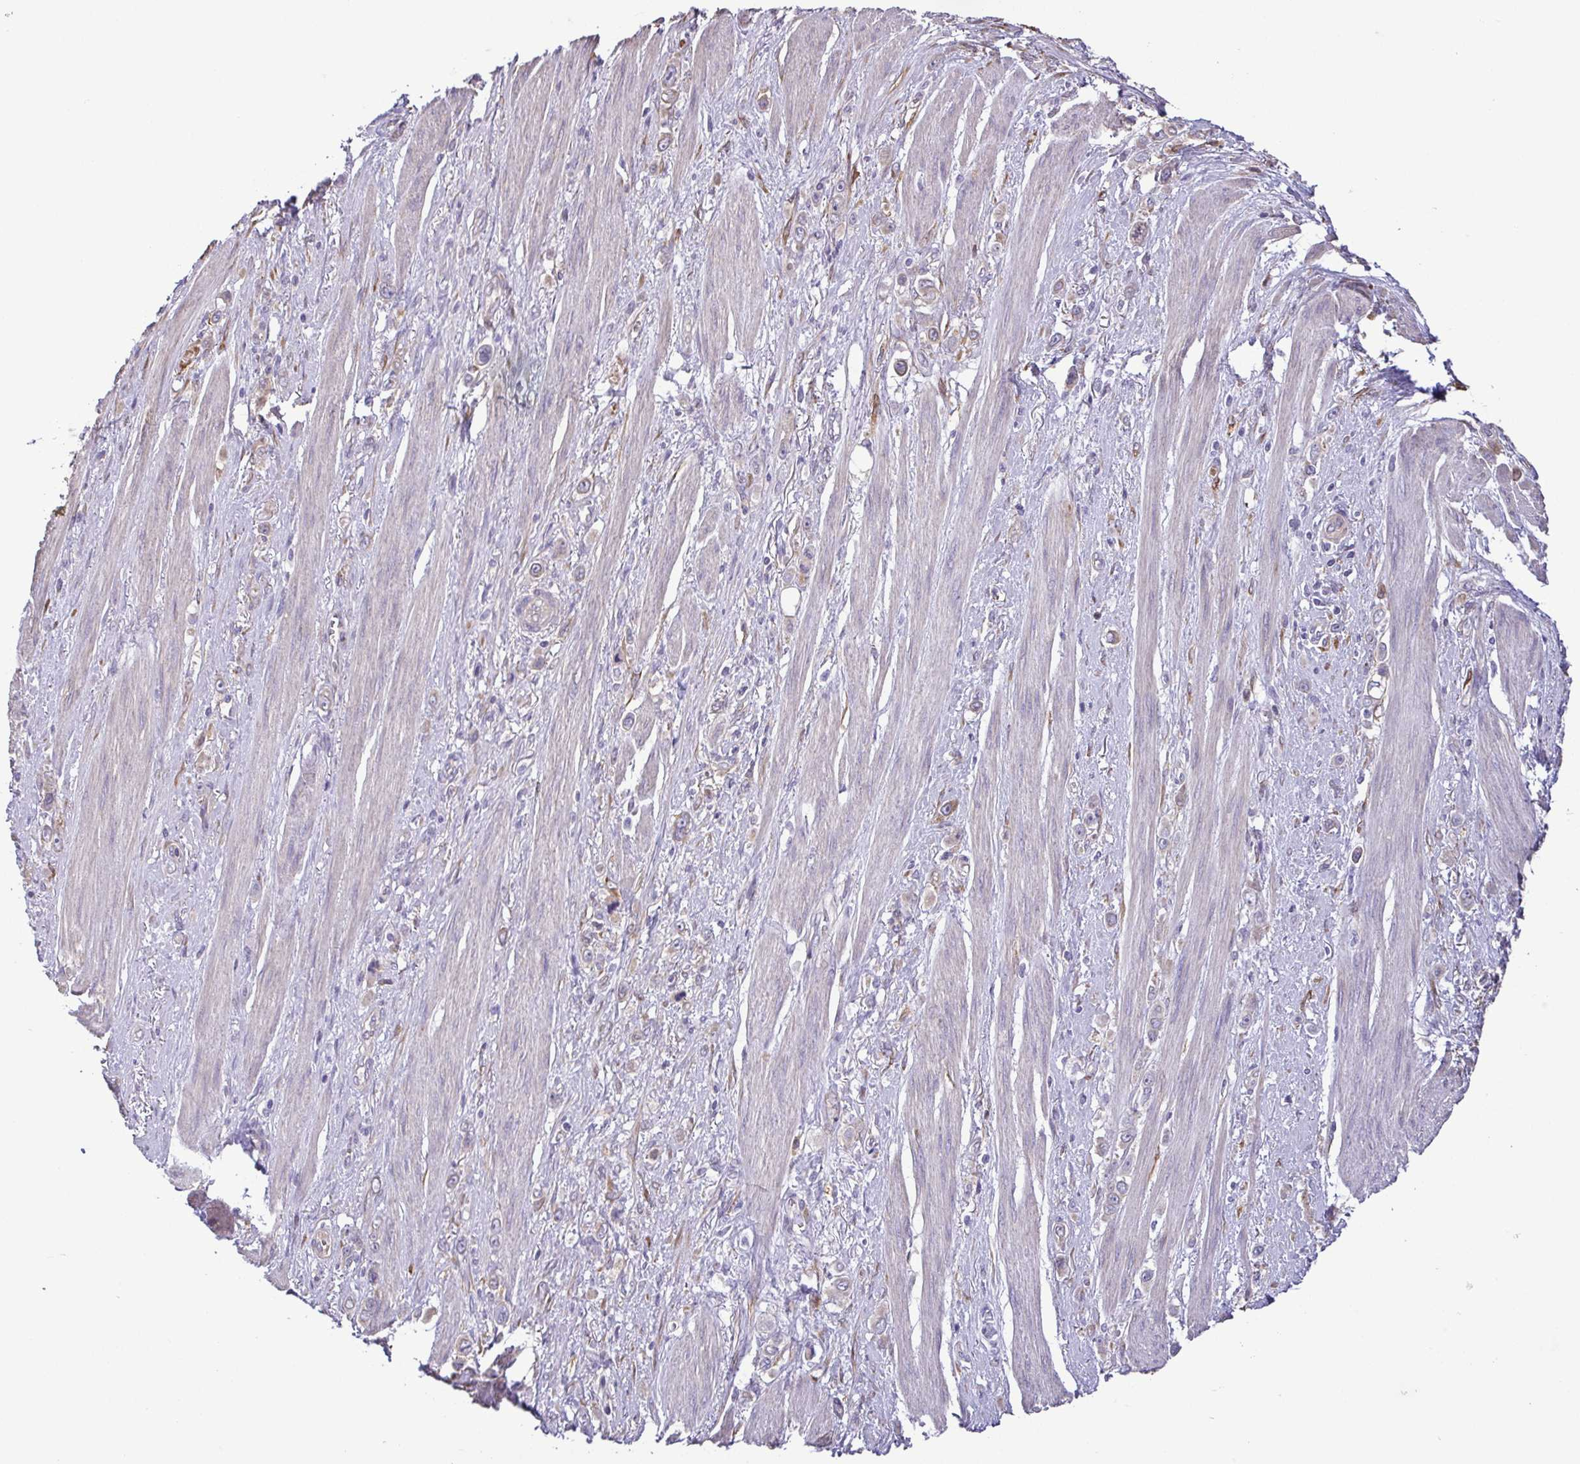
{"staining": {"intensity": "weak", "quantity": "<25%", "location": "cytoplasmic/membranous"}, "tissue": "stomach cancer", "cell_type": "Tumor cells", "image_type": "cancer", "snomed": [{"axis": "morphology", "description": "Adenocarcinoma, NOS"}, {"axis": "topography", "description": "Stomach, upper"}], "caption": "Immunohistochemistry (IHC) photomicrograph of stomach cancer (adenocarcinoma) stained for a protein (brown), which displays no expression in tumor cells.", "gene": "MYL10", "patient": {"sex": "male", "age": 75}}